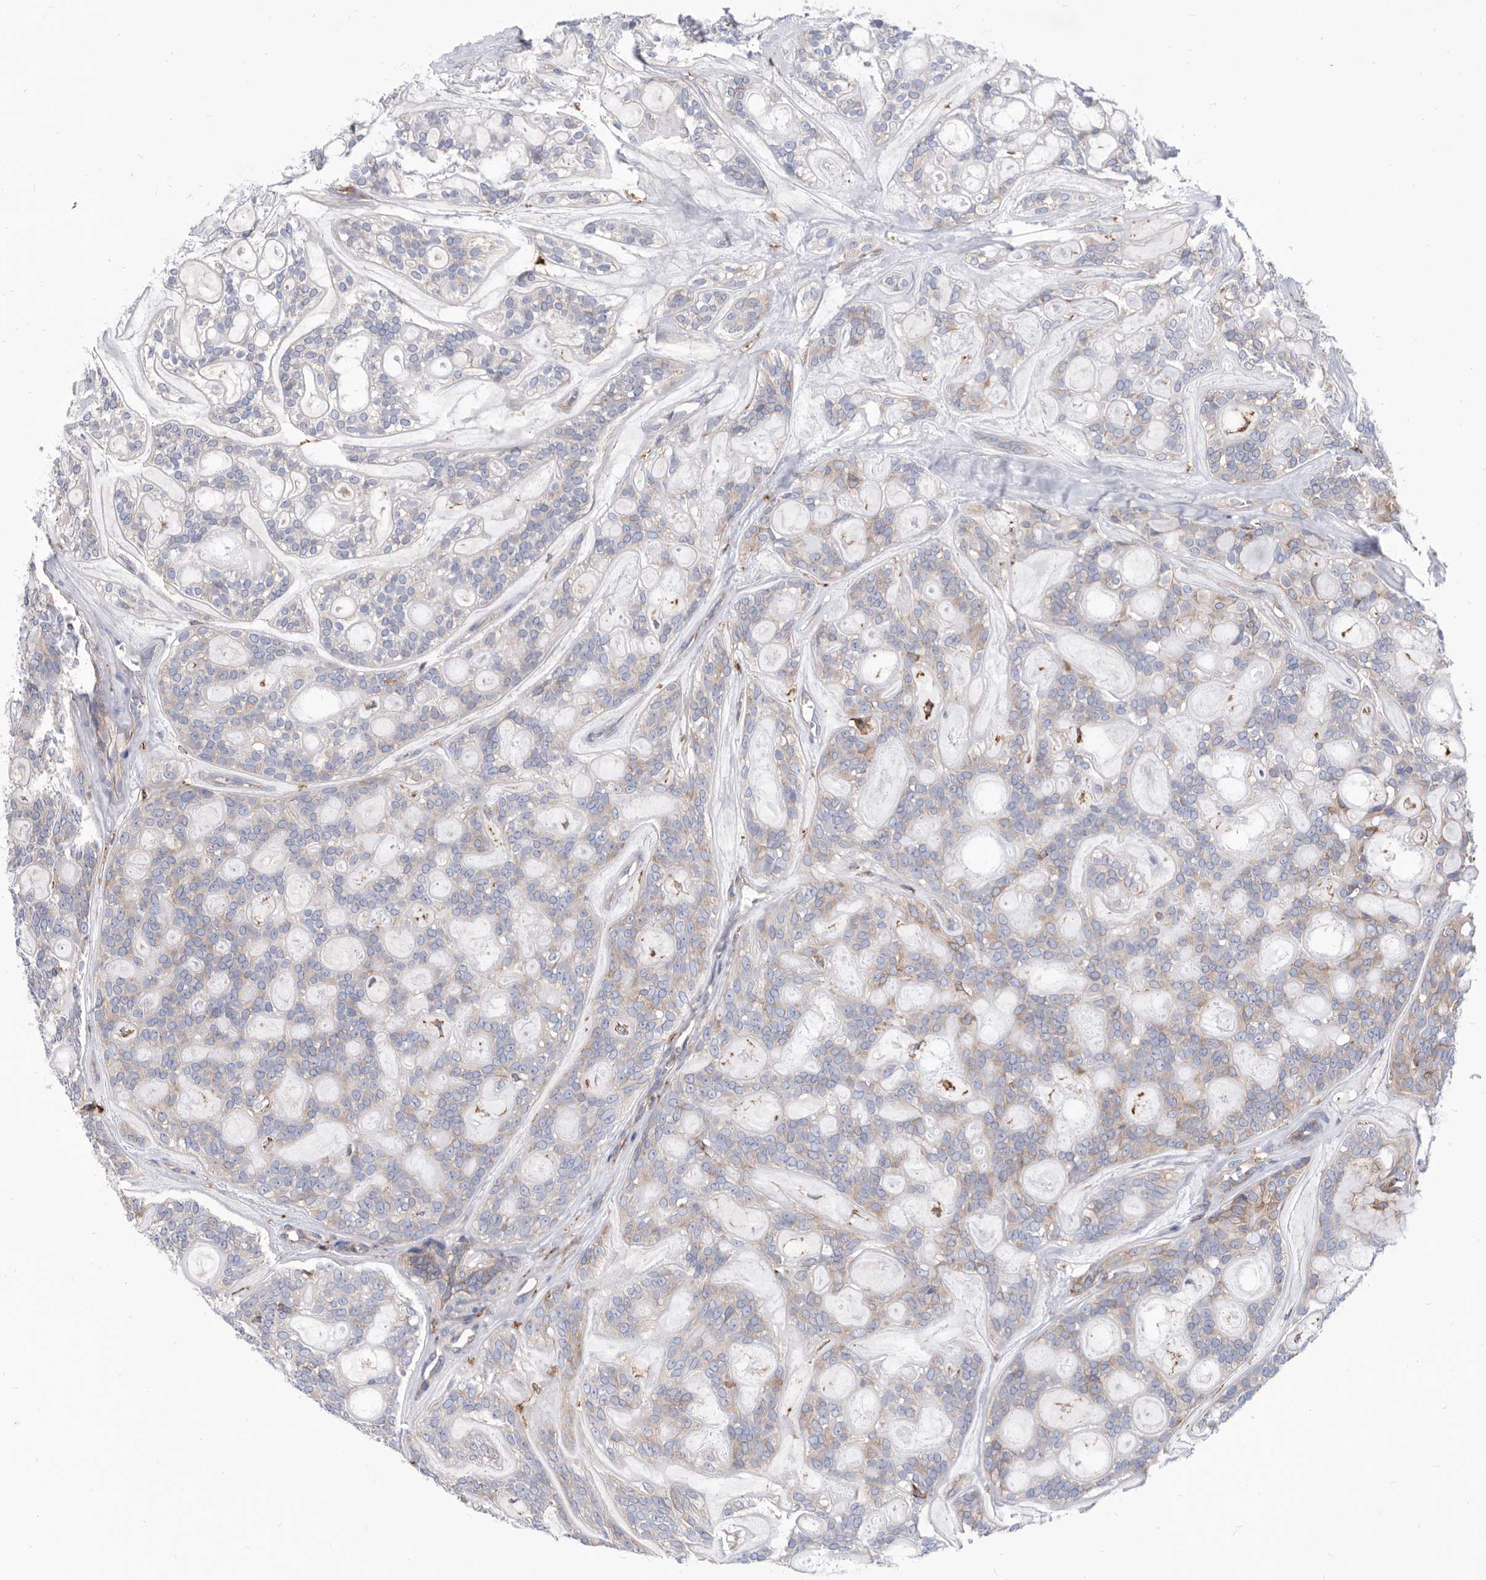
{"staining": {"intensity": "negative", "quantity": "none", "location": "none"}, "tissue": "head and neck cancer", "cell_type": "Tumor cells", "image_type": "cancer", "snomed": [{"axis": "morphology", "description": "Adenocarcinoma, NOS"}, {"axis": "topography", "description": "Head-Neck"}], "caption": "Head and neck cancer stained for a protein using immunohistochemistry demonstrates no expression tumor cells.", "gene": "SMG7", "patient": {"sex": "male", "age": 66}}